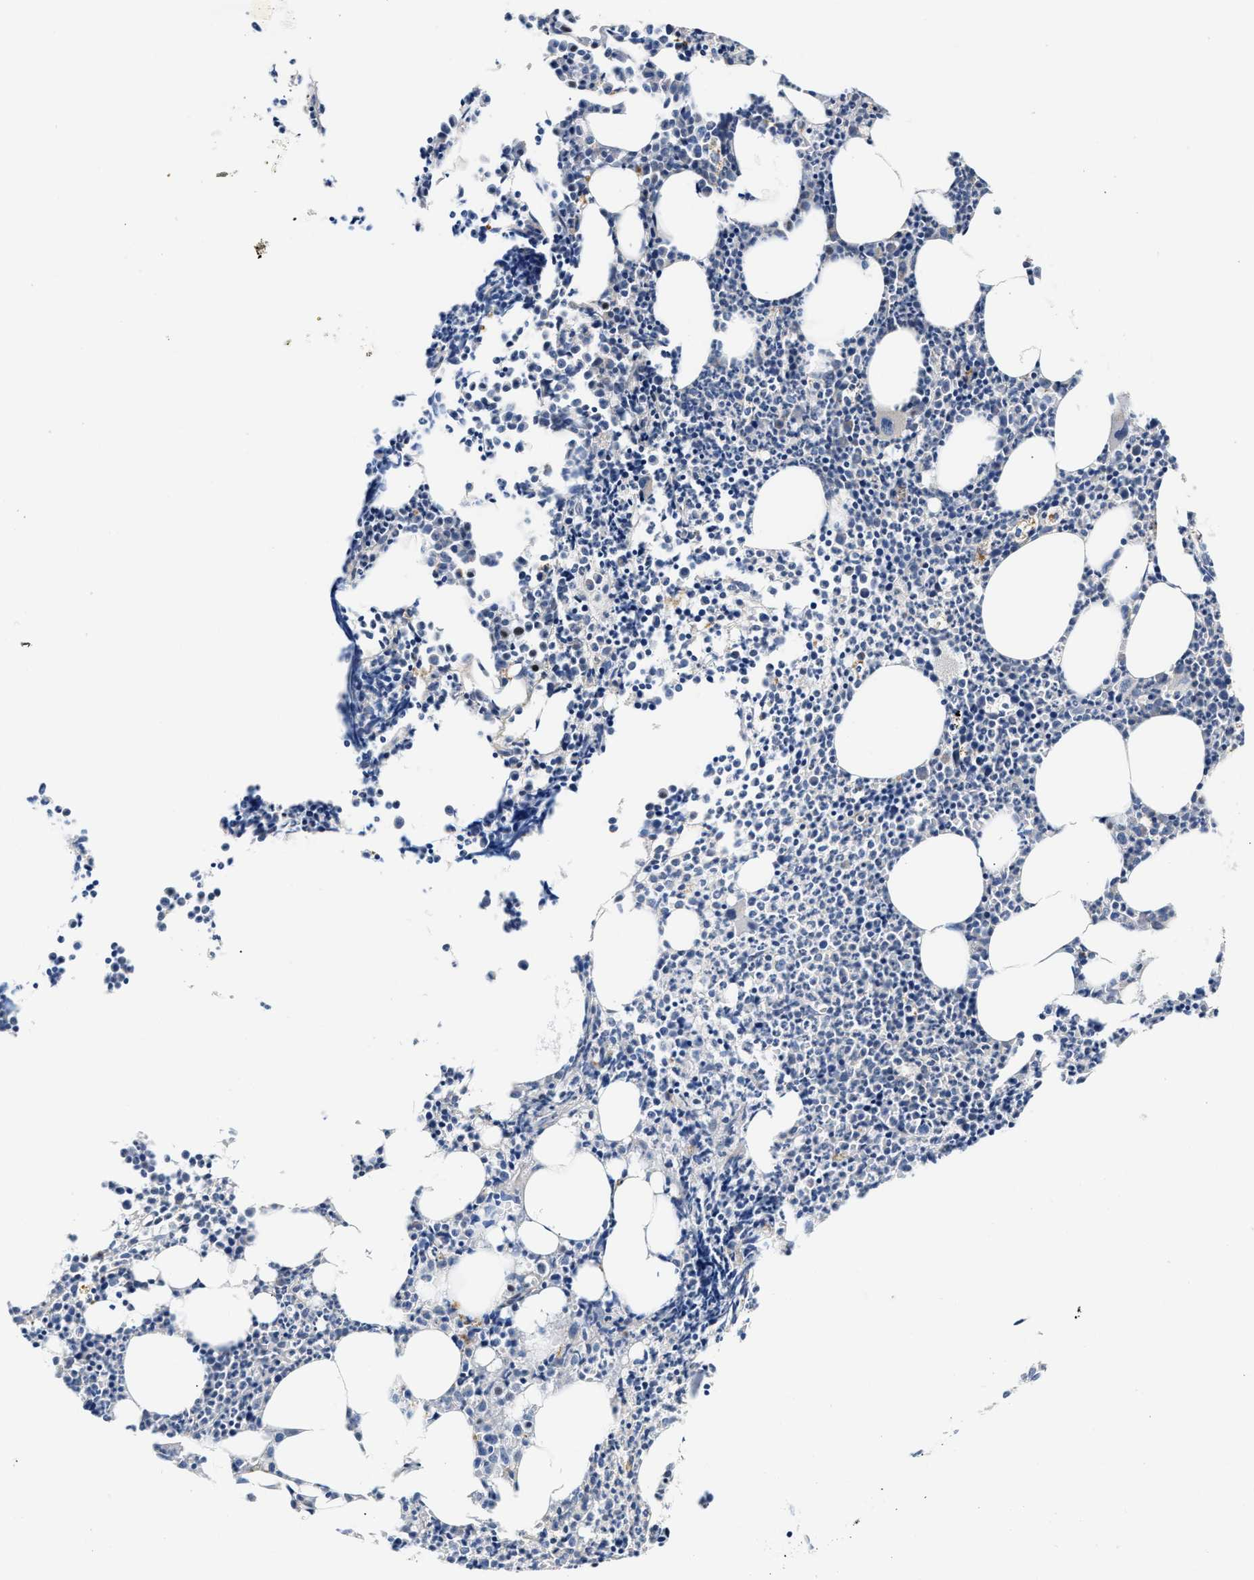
{"staining": {"intensity": "moderate", "quantity": "<25%", "location": "cytoplasmic/membranous,nuclear"}, "tissue": "bone marrow", "cell_type": "Hematopoietic cells", "image_type": "normal", "snomed": [{"axis": "morphology", "description": "Normal tissue, NOS"}, {"axis": "morphology", "description": "Inflammation, NOS"}, {"axis": "topography", "description": "Bone marrow"}], "caption": "High-magnification brightfield microscopy of benign bone marrow stained with DAB (3,3'-diaminobenzidine) (brown) and counterstained with hematoxylin (blue). hematopoietic cells exhibit moderate cytoplasmic/membranous,nuclear staining is seen in approximately<25% of cells. (DAB IHC, brown staining for protein, blue staining for nuclei).", "gene": "FAM185A", "patient": {"sex": "female", "age": 53}}